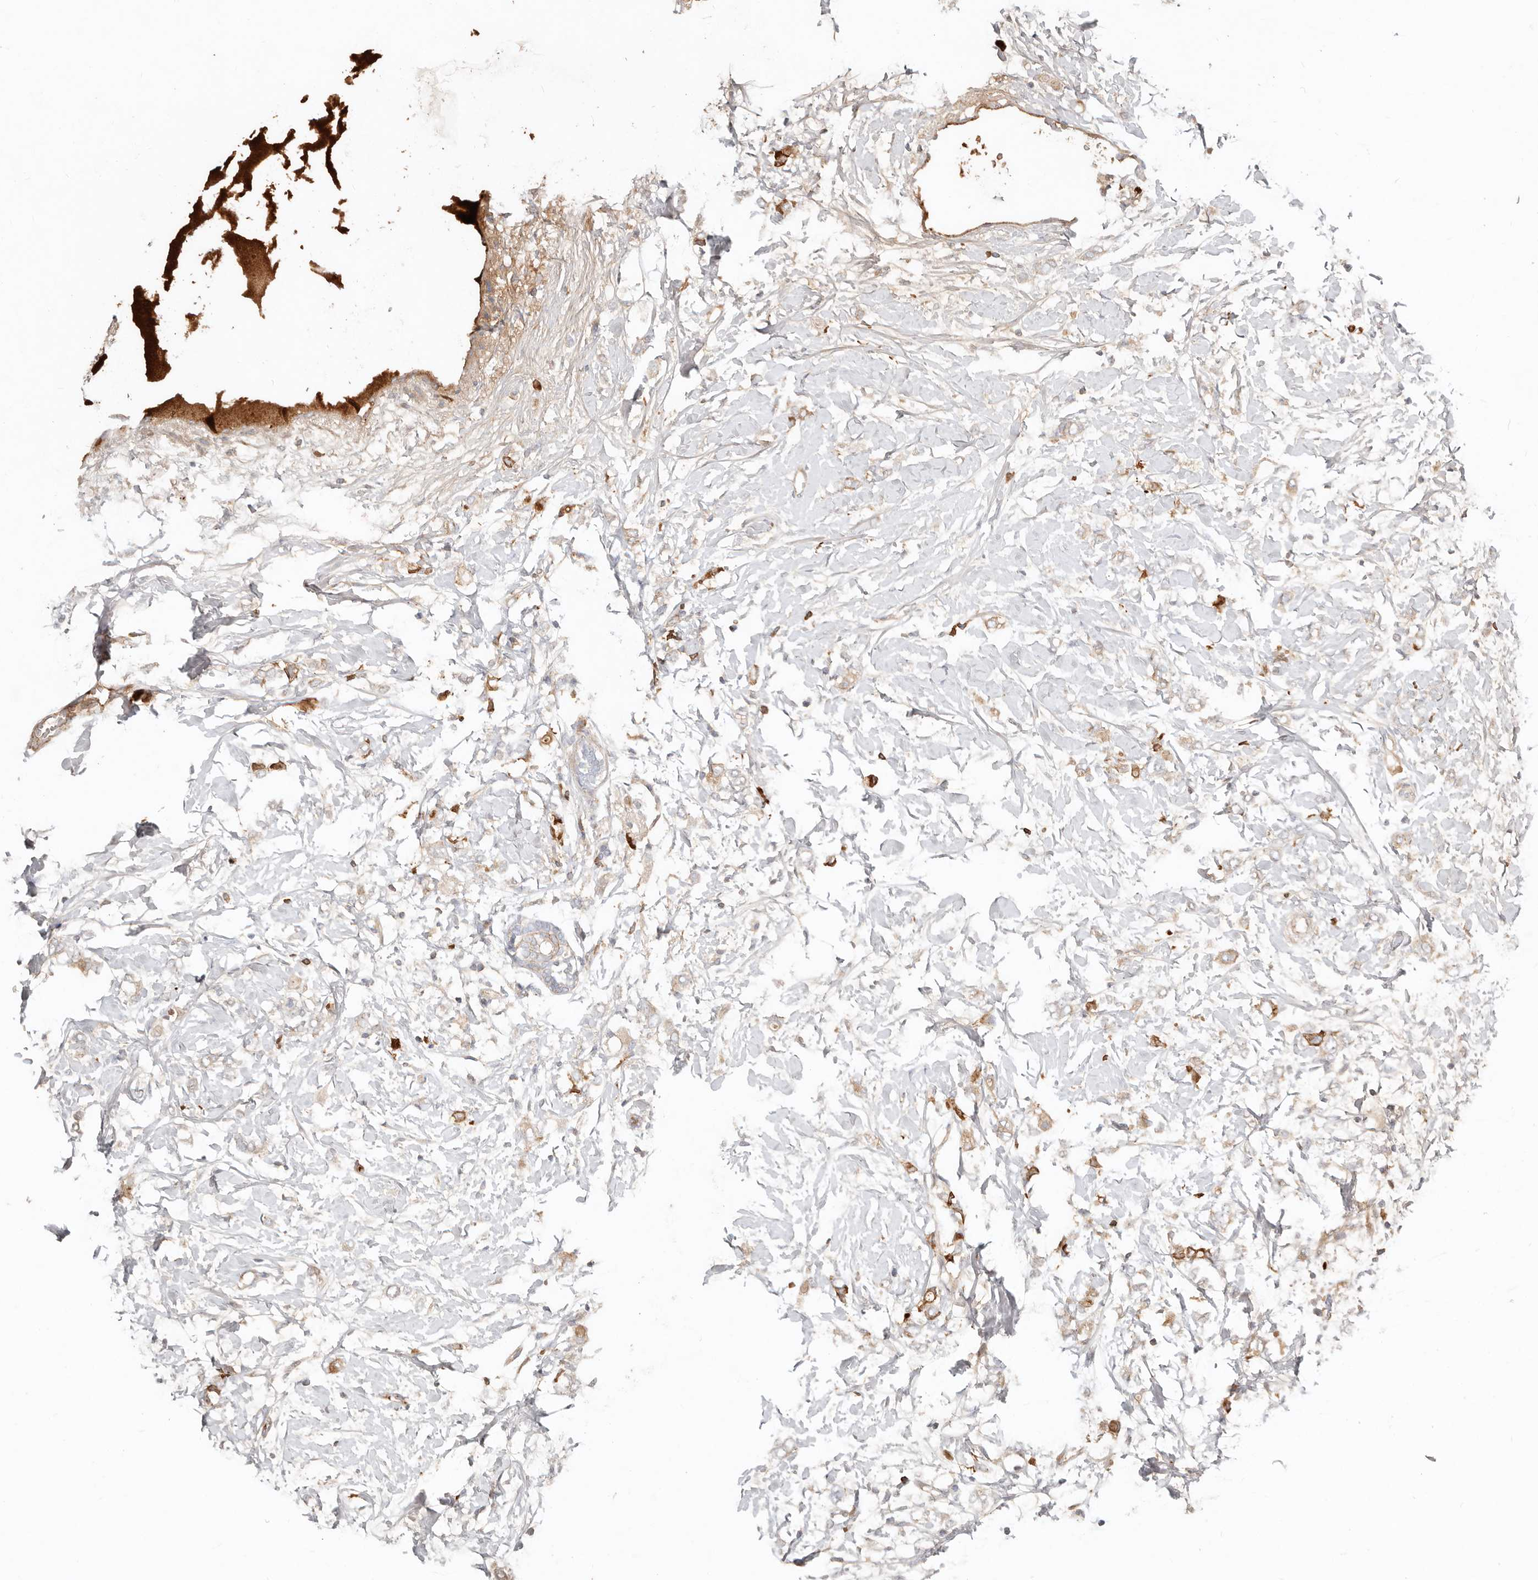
{"staining": {"intensity": "weak", "quantity": ">75%", "location": "cytoplasmic/membranous"}, "tissue": "breast cancer", "cell_type": "Tumor cells", "image_type": "cancer", "snomed": [{"axis": "morphology", "description": "Normal tissue, NOS"}, {"axis": "morphology", "description": "Lobular carcinoma"}, {"axis": "topography", "description": "Breast"}], "caption": "High-power microscopy captured an immunohistochemistry (IHC) photomicrograph of breast cancer (lobular carcinoma), revealing weak cytoplasmic/membranous expression in approximately >75% of tumor cells.", "gene": "MTFR2", "patient": {"sex": "female", "age": 47}}